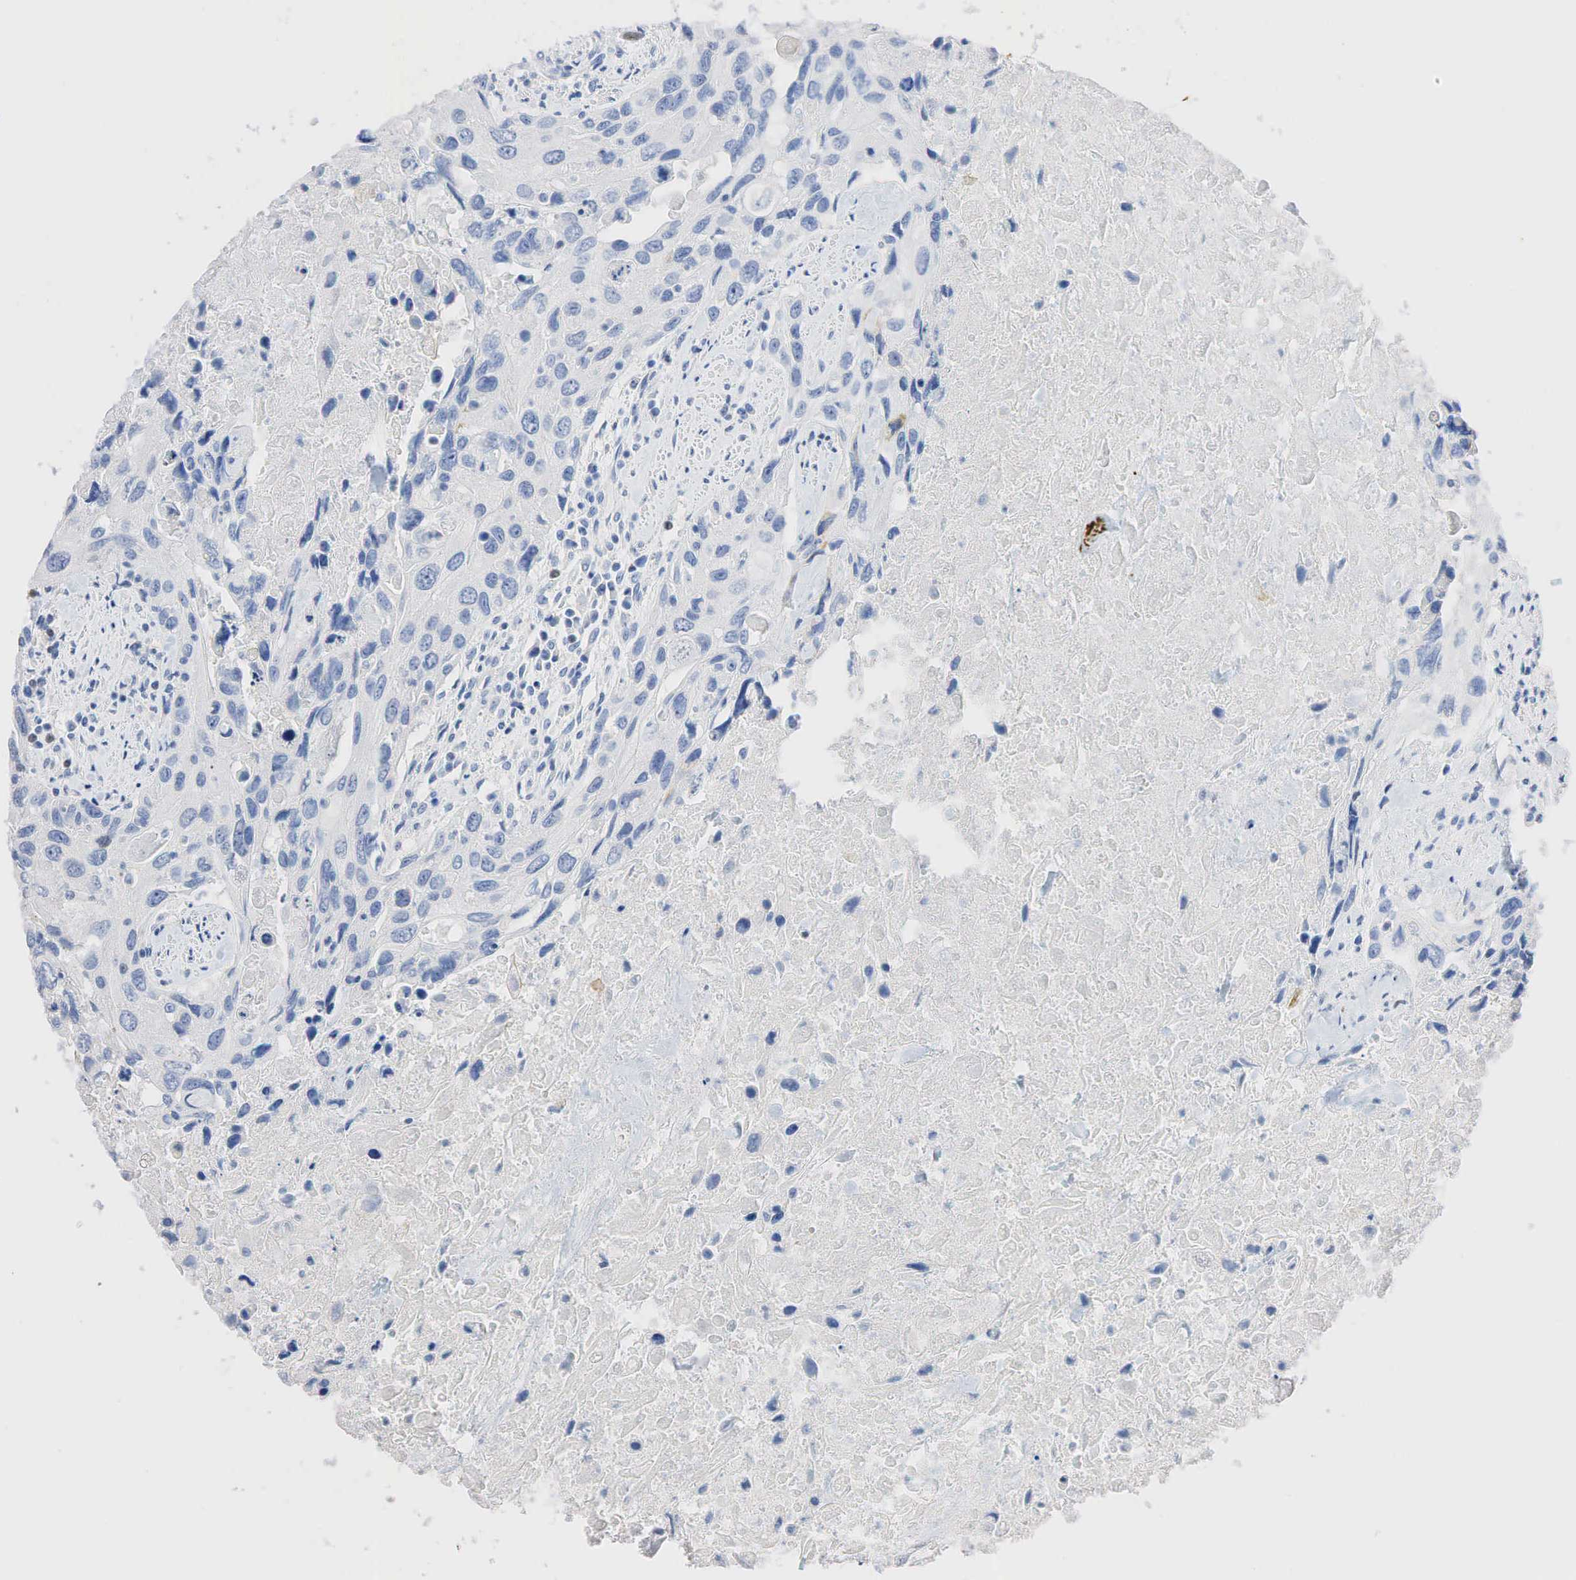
{"staining": {"intensity": "negative", "quantity": "none", "location": "none"}, "tissue": "urothelial cancer", "cell_type": "Tumor cells", "image_type": "cancer", "snomed": [{"axis": "morphology", "description": "Urothelial carcinoma, High grade"}, {"axis": "topography", "description": "Urinary bladder"}], "caption": "DAB (3,3'-diaminobenzidine) immunohistochemical staining of urothelial cancer reveals no significant positivity in tumor cells. (DAB (3,3'-diaminobenzidine) immunohistochemistry, high magnification).", "gene": "SYP", "patient": {"sex": "male", "age": 71}}